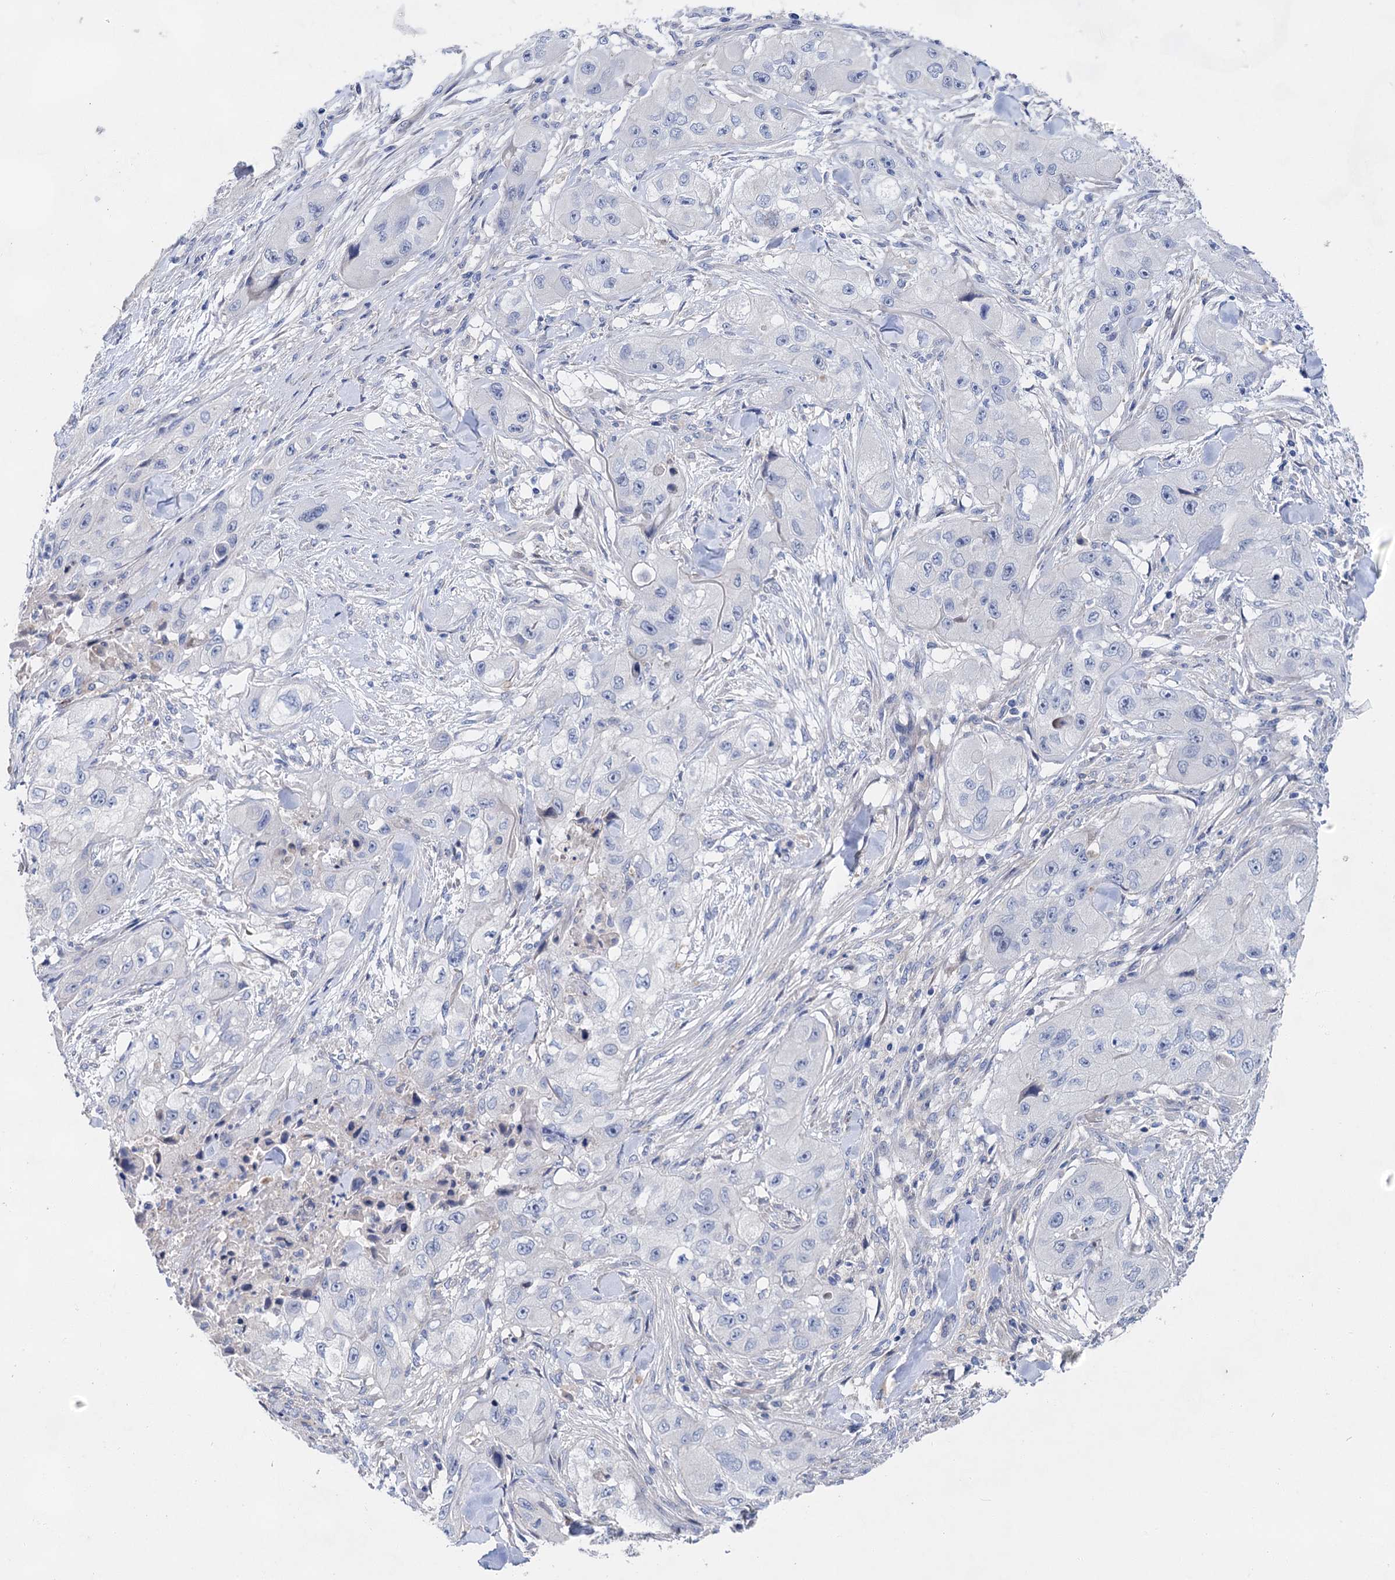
{"staining": {"intensity": "negative", "quantity": "none", "location": "none"}, "tissue": "skin cancer", "cell_type": "Tumor cells", "image_type": "cancer", "snomed": [{"axis": "morphology", "description": "Squamous cell carcinoma, NOS"}, {"axis": "topography", "description": "Skin"}, {"axis": "topography", "description": "Subcutis"}], "caption": "Immunohistochemical staining of human squamous cell carcinoma (skin) reveals no significant expression in tumor cells. (Brightfield microscopy of DAB immunohistochemistry at high magnification).", "gene": "GPR155", "patient": {"sex": "male", "age": 73}}